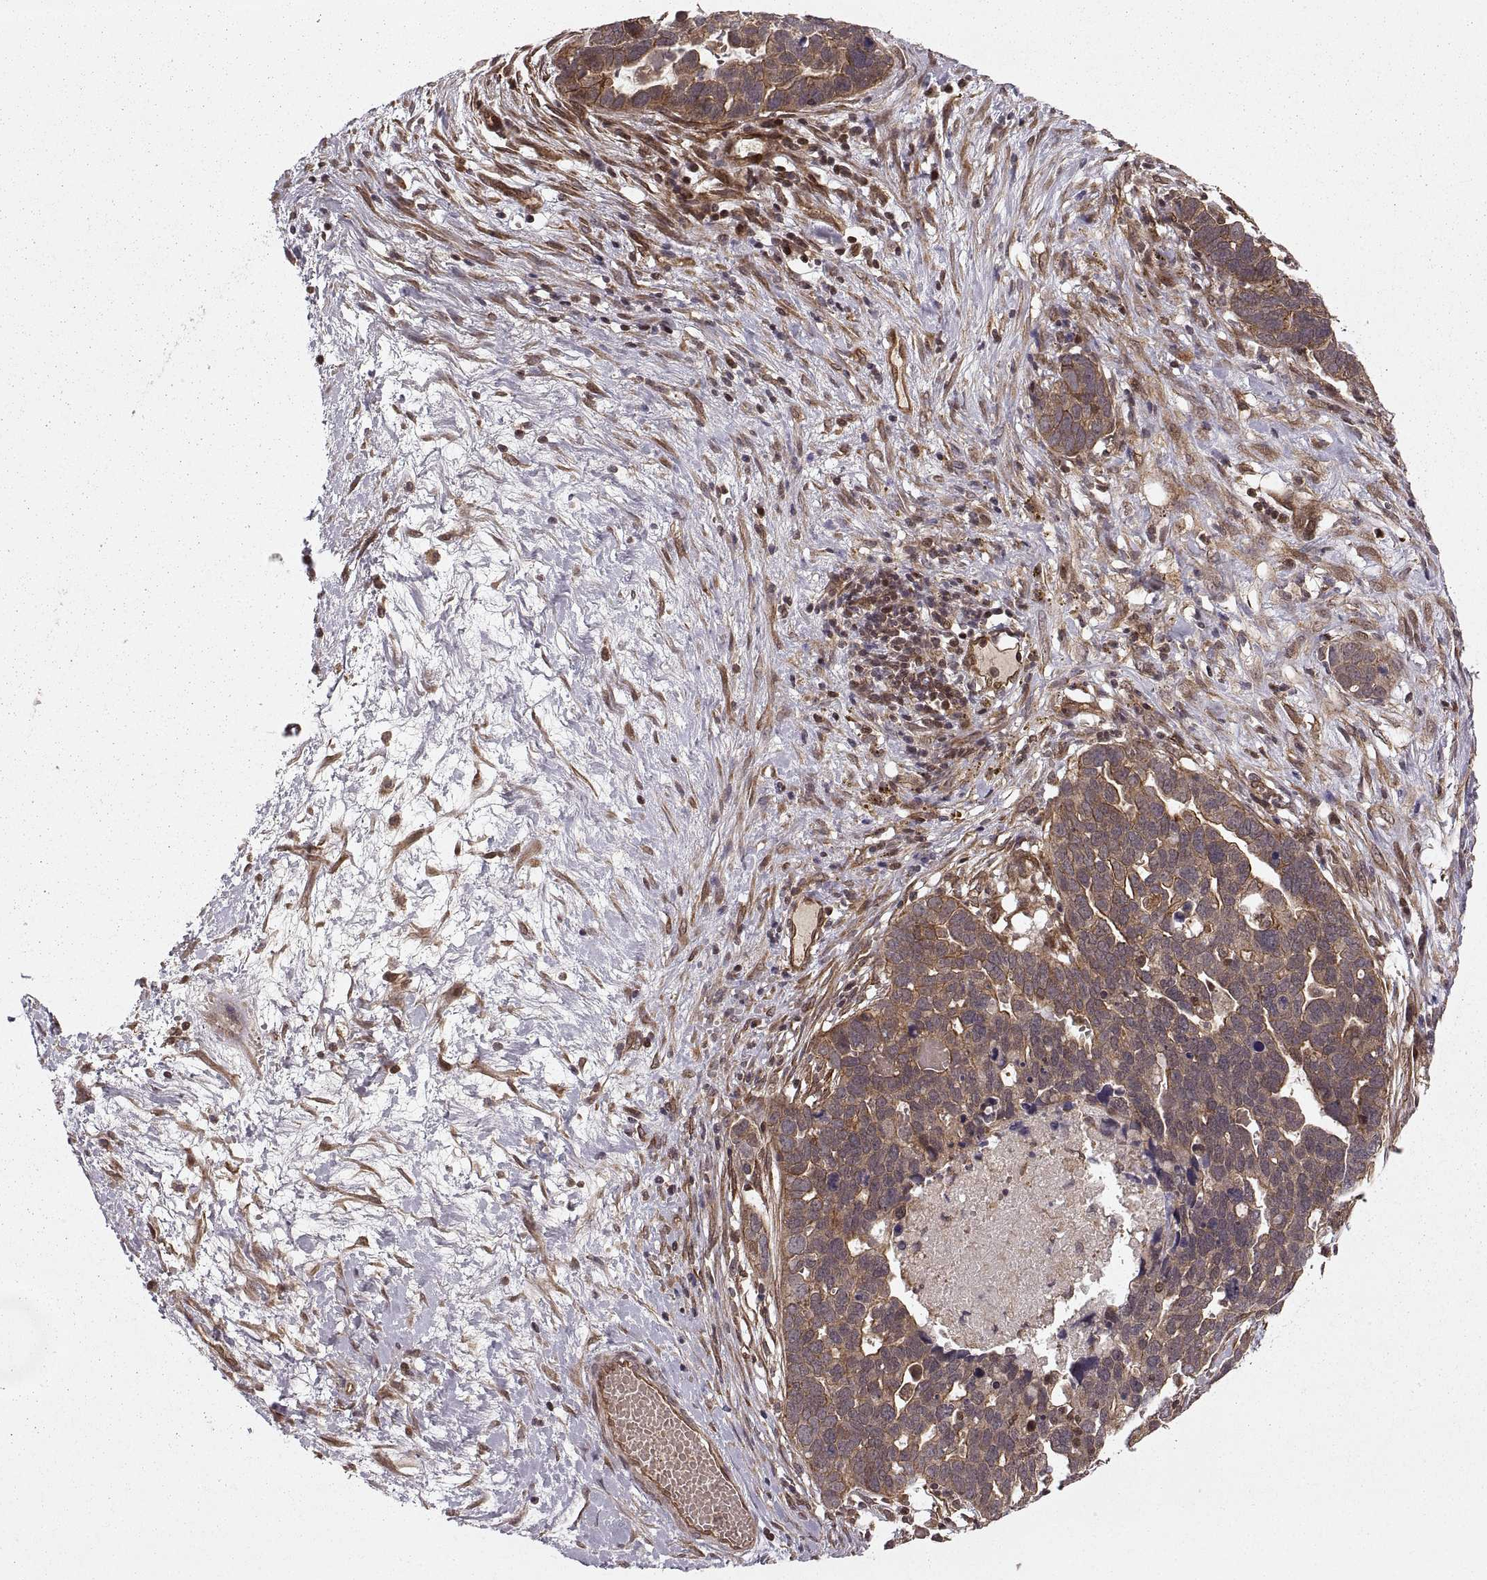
{"staining": {"intensity": "moderate", "quantity": ">75%", "location": "cytoplasmic/membranous"}, "tissue": "ovarian cancer", "cell_type": "Tumor cells", "image_type": "cancer", "snomed": [{"axis": "morphology", "description": "Cystadenocarcinoma, serous, NOS"}, {"axis": "topography", "description": "Ovary"}], "caption": "Approximately >75% of tumor cells in human serous cystadenocarcinoma (ovarian) demonstrate moderate cytoplasmic/membranous protein staining as visualized by brown immunohistochemical staining.", "gene": "DEDD", "patient": {"sex": "female", "age": 54}}